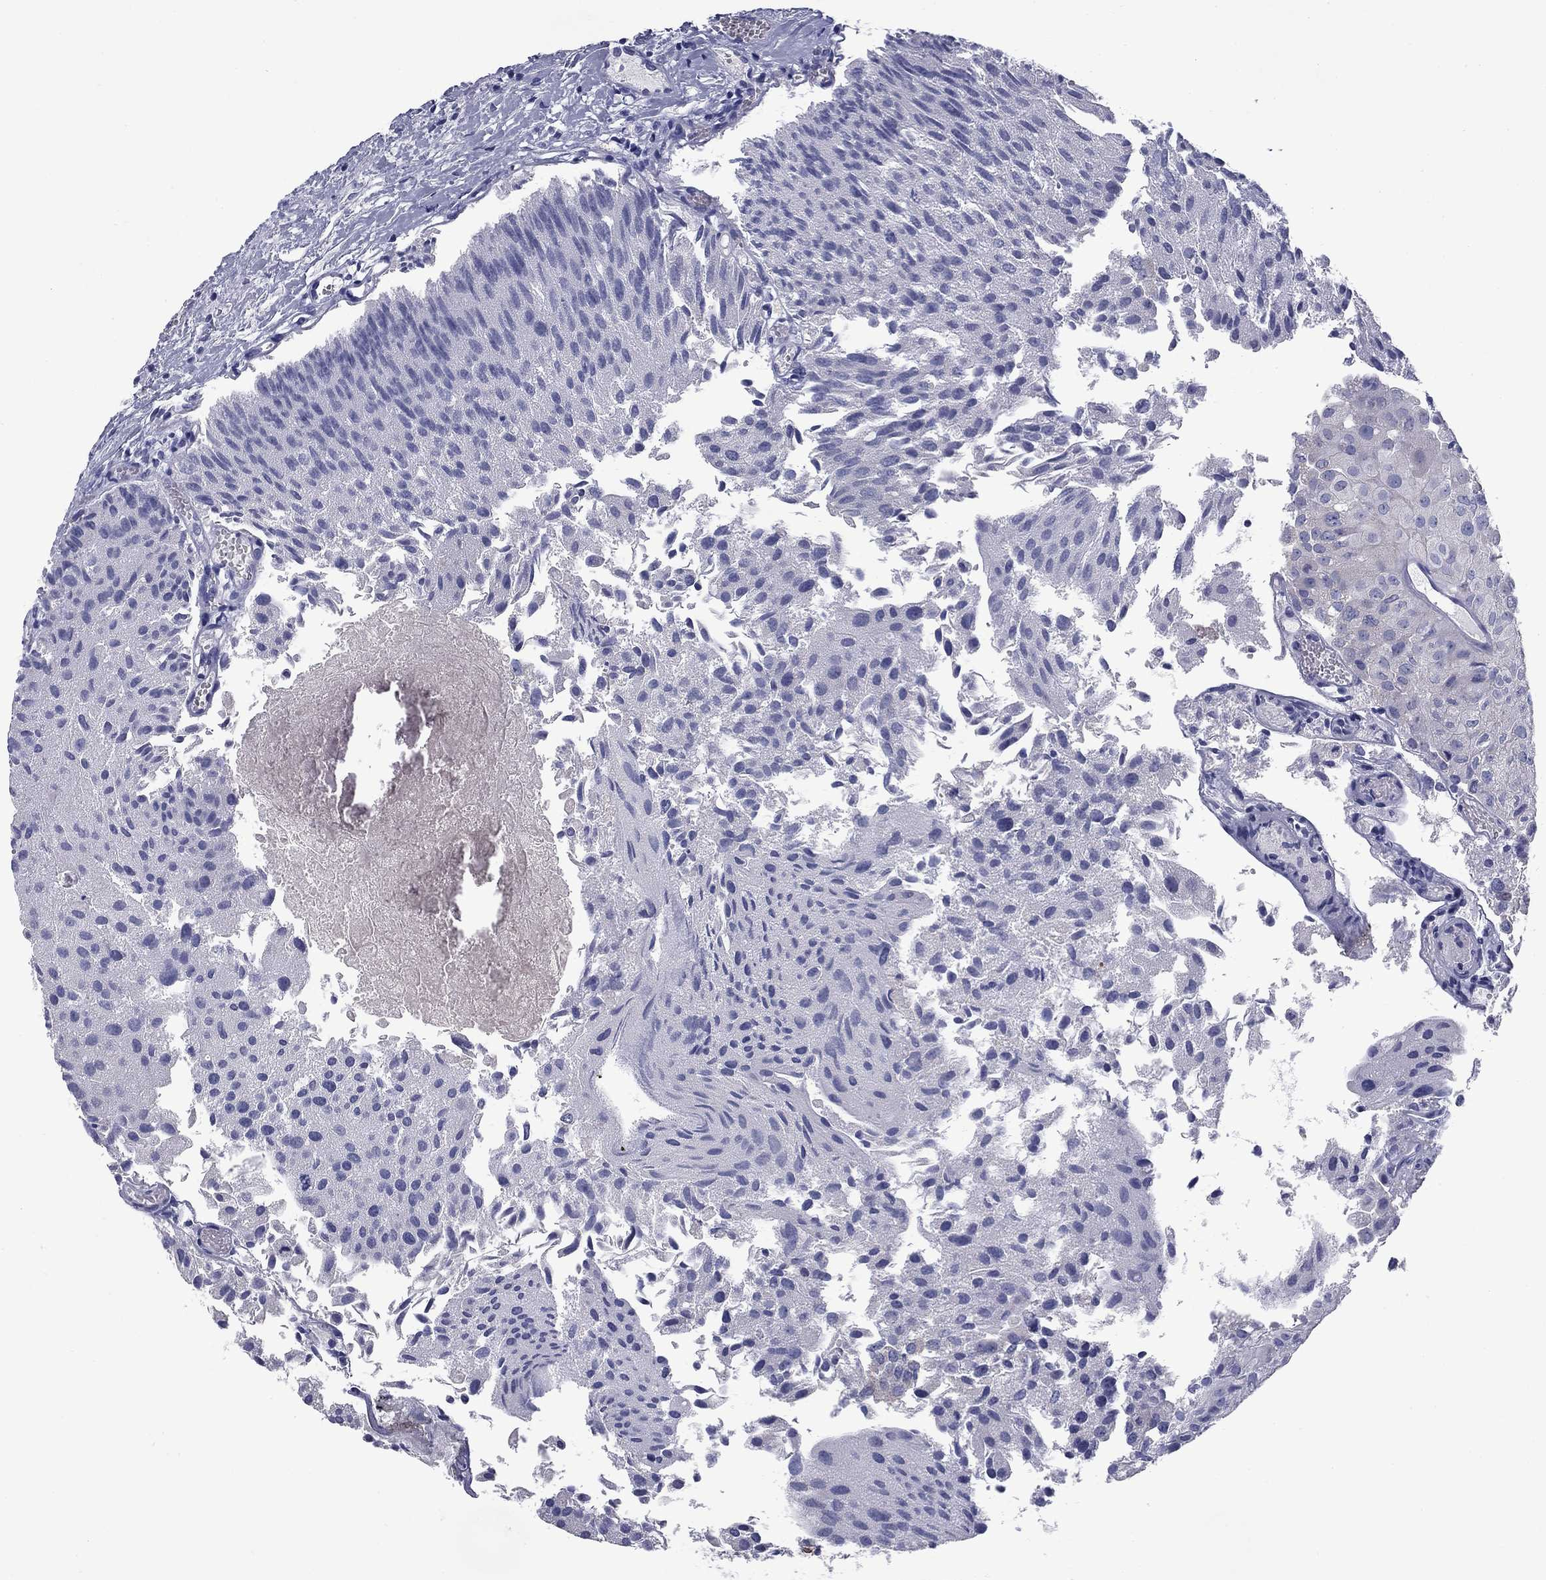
{"staining": {"intensity": "negative", "quantity": "none", "location": "none"}, "tissue": "urothelial cancer", "cell_type": "Tumor cells", "image_type": "cancer", "snomed": [{"axis": "morphology", "description": "Urothelial carcinoma, Low grade"}, {"axis": "topography", "description": "Urinary bladder"}], "caption": "Tumor cells show no significant protein expression in low-grade urothelial carcinoma.", "gene": "FRK", "patient": {"sex": "female", "age": 78}}